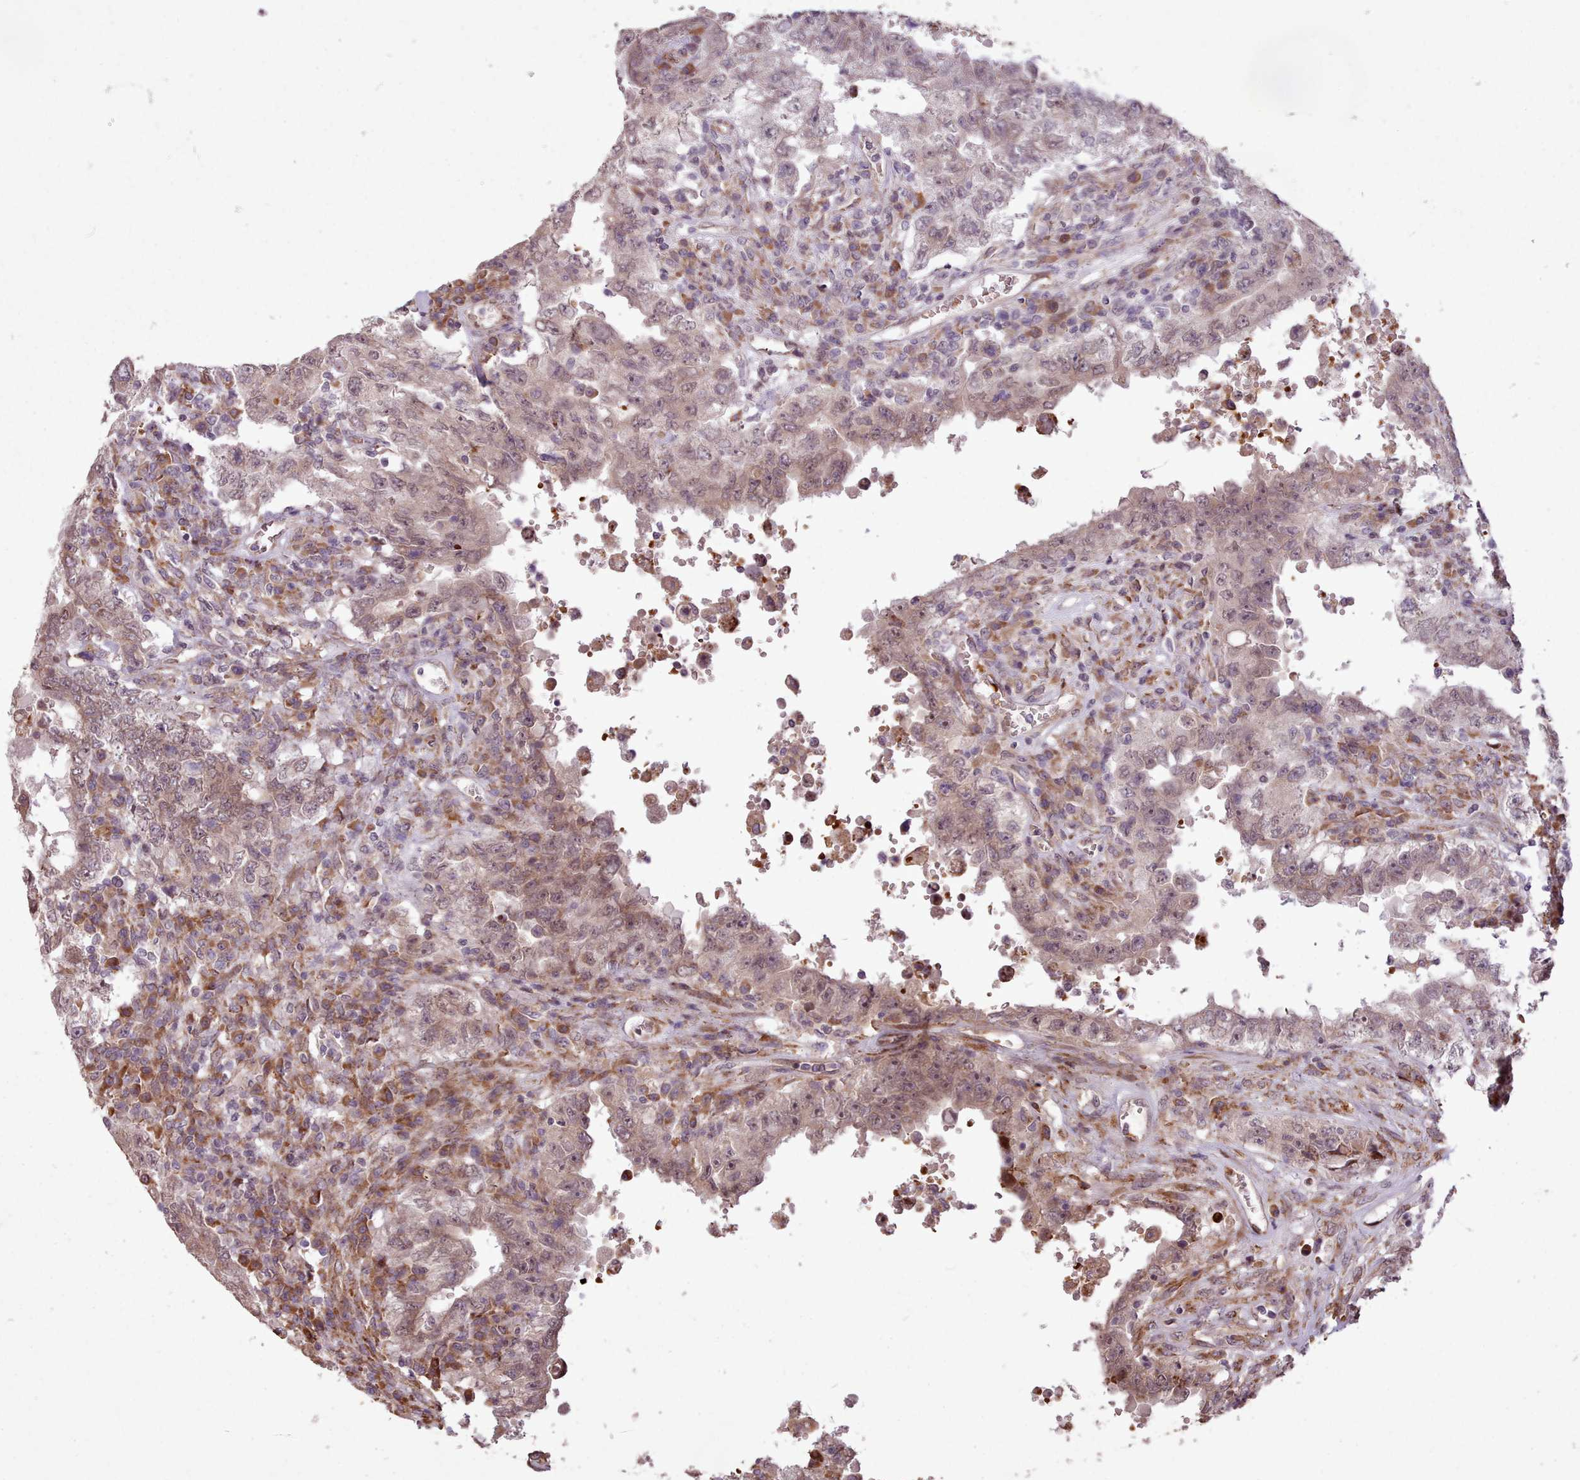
{"staining": {"intensity": "weak", "quantity": "25%-75%", "location": "cytoplasmic/membranous,nuclear"}, "tissue": "testis cancer", "cell_type": "Tumor cells", "image_type": "cancer", "snomed": [{"axis": "morphology", "description": "Carcinoma, Embryonal, NOS"}, {"axis": "topography", "description": "Testis"}], "caption": "There is low levels of weak cytoplasmic/membranous and nuclear expression in tumor cells of testis cancer, as demonstrated by immunohistochemical staining (brown color).", "gene": "CABP1", "patient": {"sex": "male", "age": 26}}